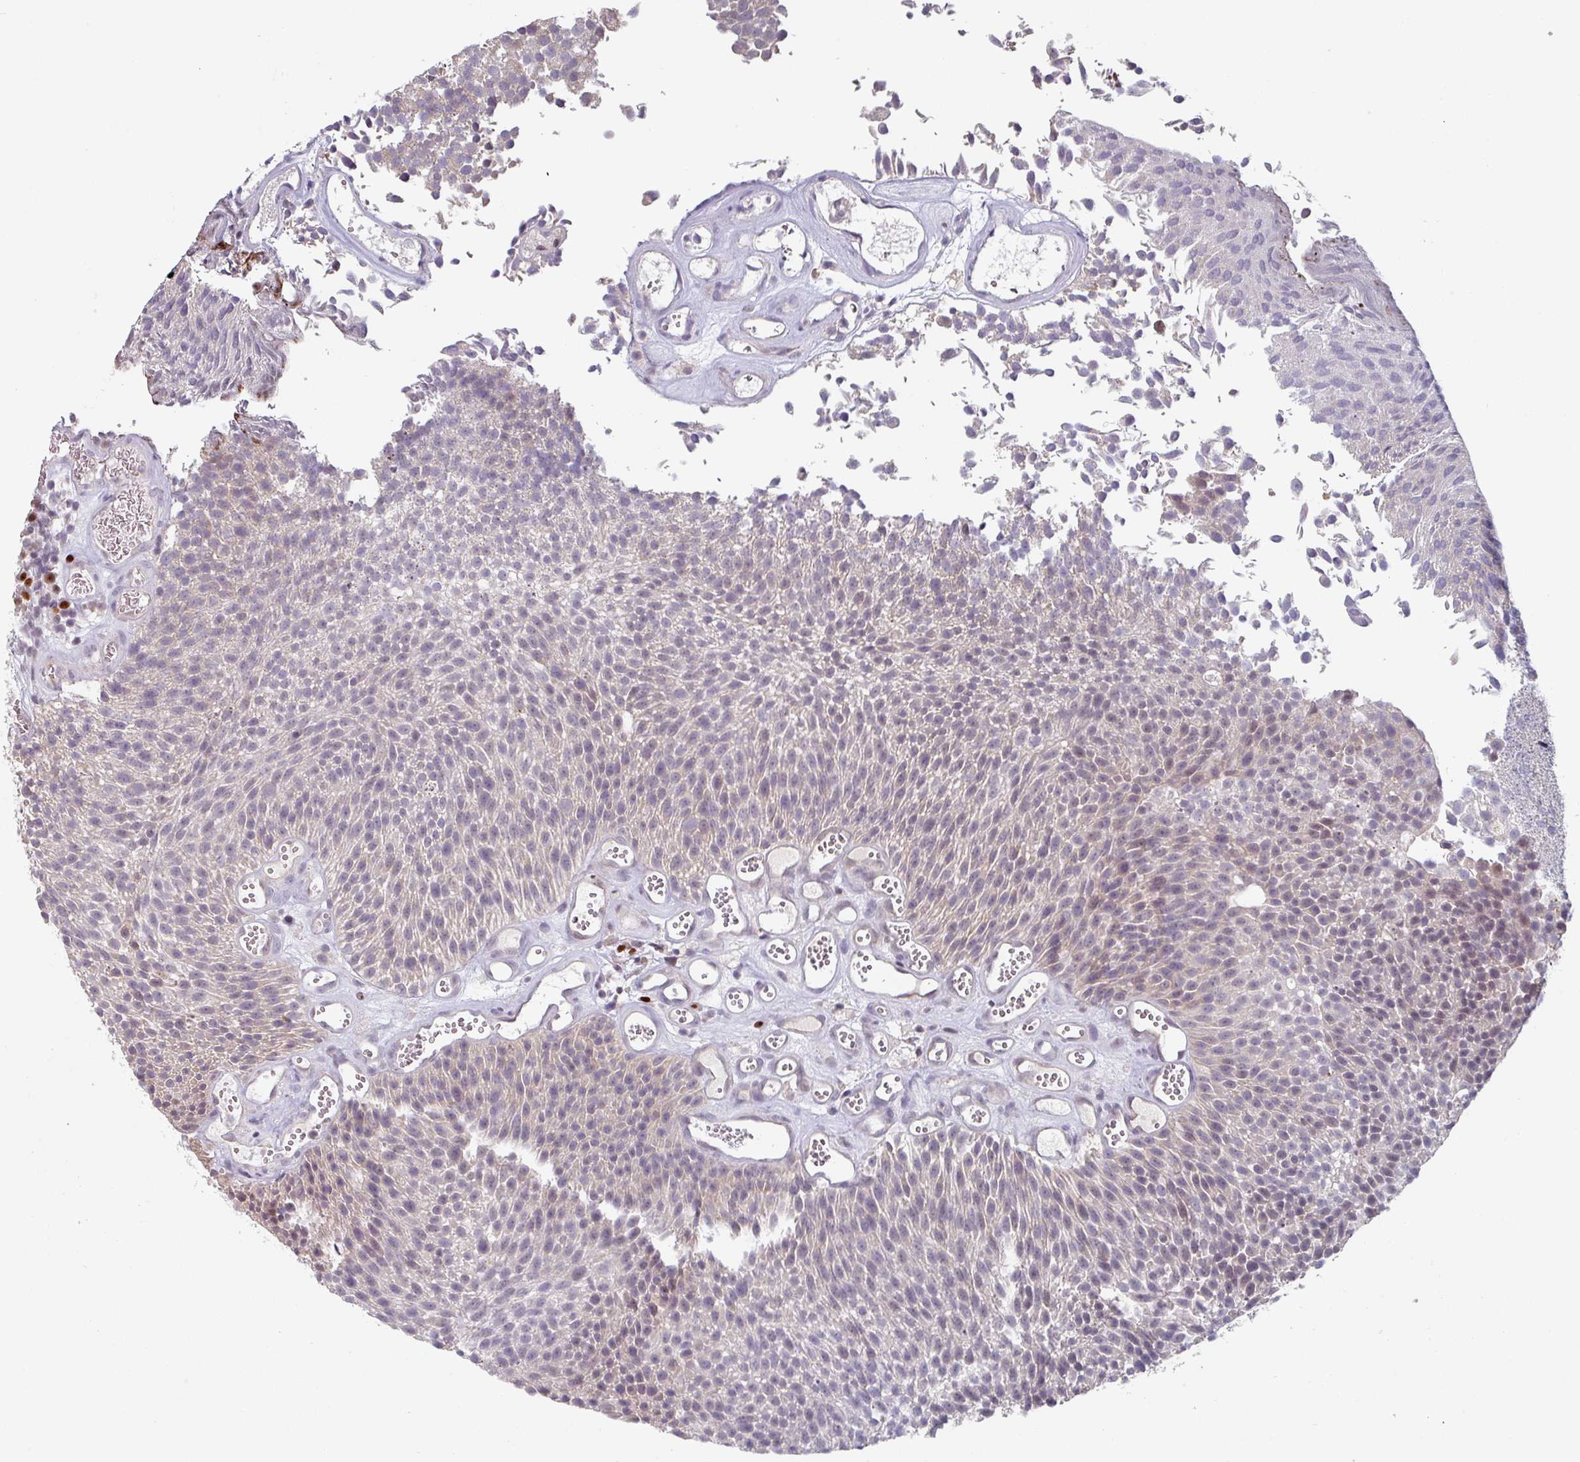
{"staining": {"intensity": "negative", "quantity": "none", "location": "none"}, "tissue": "urothelial cancer", "cell_type": "Tumor cells", "image_type": "cancer", "snomed": [{"axis": "morphology", "description": "Urothelial carcinoma, Low grade"}, {"axis": "topography", "description": "Urinary bladder"}], "caption": "High magnification brightfield microscopy of urothelial carcinoma (low-grade) stained with DAB (brown) and counterstained with hematoxylin (blue): tumor cells show no significant staining.", "gene": "ZBTB6", "patient": {"sex": "female", "age": 79}}